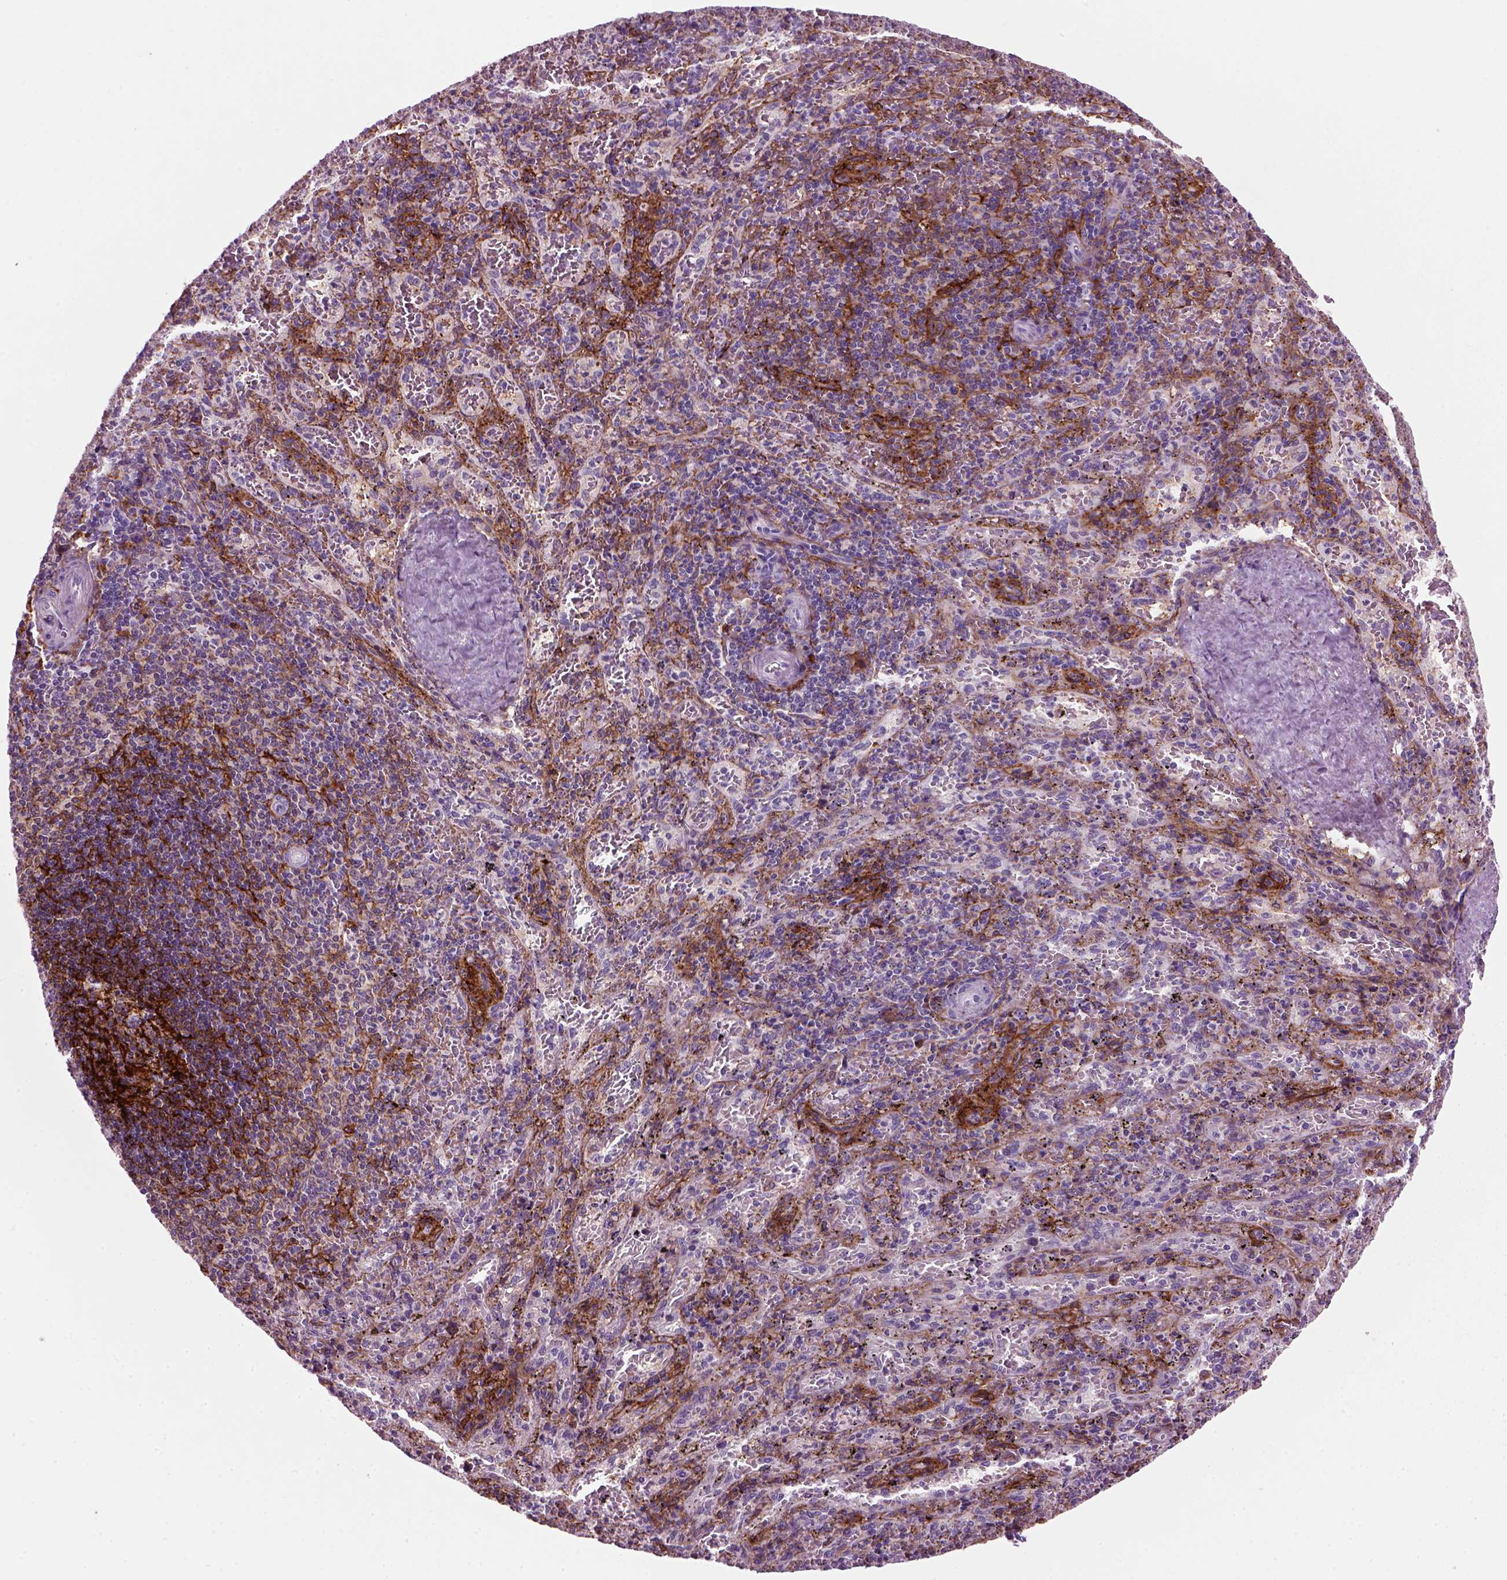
{"staining": {"intensity": "negative", "quantity": "none", "location": "none"}, "tissue": "spleen", "cell_type": "Cells in red pulp", "image_type": "normal", "snomed": [{"axis": "morphology", "description": "Normal tissue, NOS"}, {"axis": "topography", "description": "Spleen"}], "caption": "A high-resolution photomicrograph shows immunohistochemistry staining of unremarkable spleen, which exhibits no significant expression in cells in red pulp. Nuclei are stained in blue.", "gene": "MARCKS", "patient": {"sex": "male", "age": 57}}